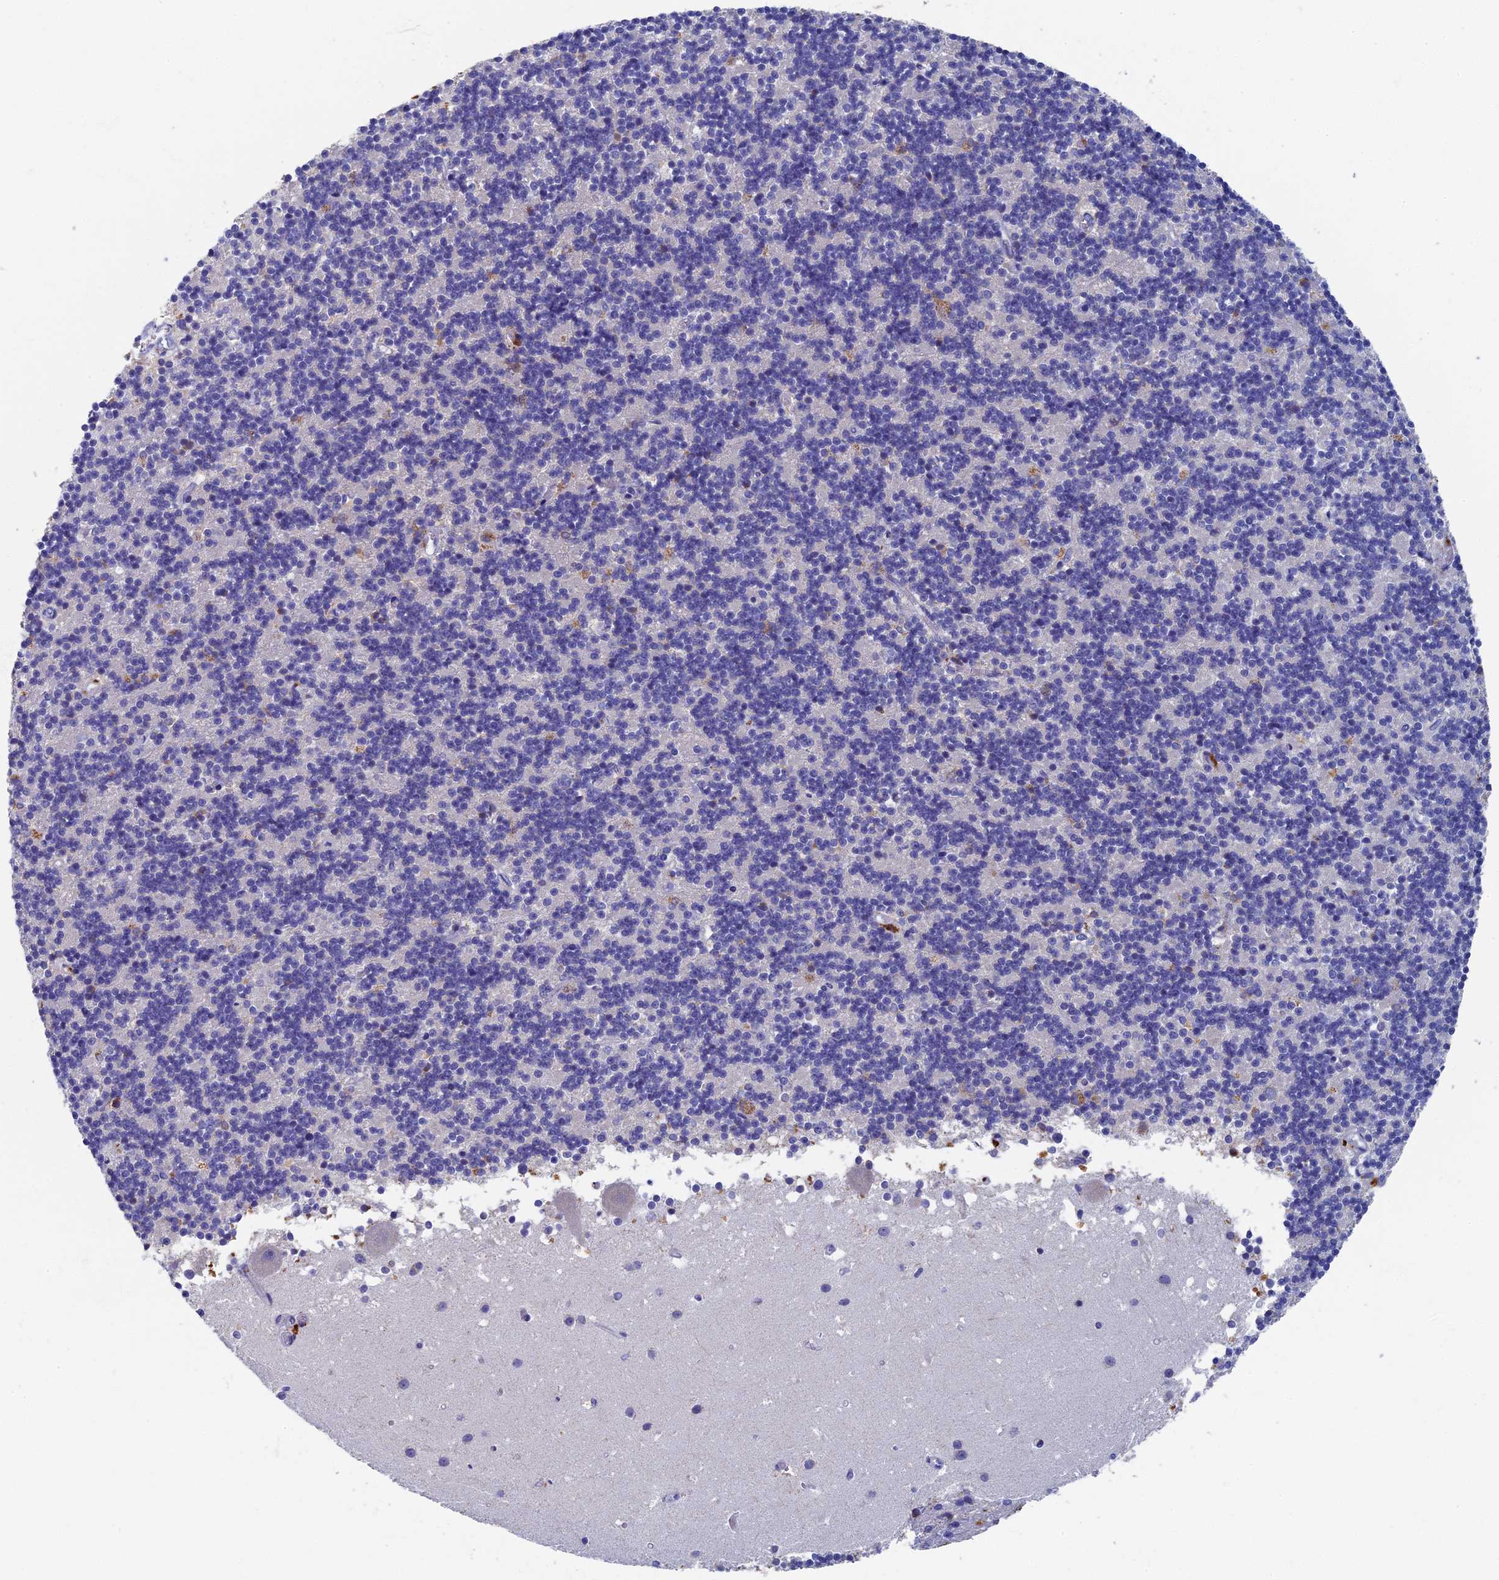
{"staining": {"intensity": "negative", "quantity": "none", "location": "none"}, "tissue": "cerebellum", "cell_type": "Cells in granular layer", "image_type": "normal", "snomed": [{"axis": "morphology", "description": "Normal tissue, NOS"}, {"axis": "topography", "description": "Cerebellum"}], "caption": "IHC micrograph of normal human cerebellum stained for a protein (brown), which reveals no positivity in cells in granular layer.", "gene": "OAT", "patient": {"sex": "male", "age": 54}}